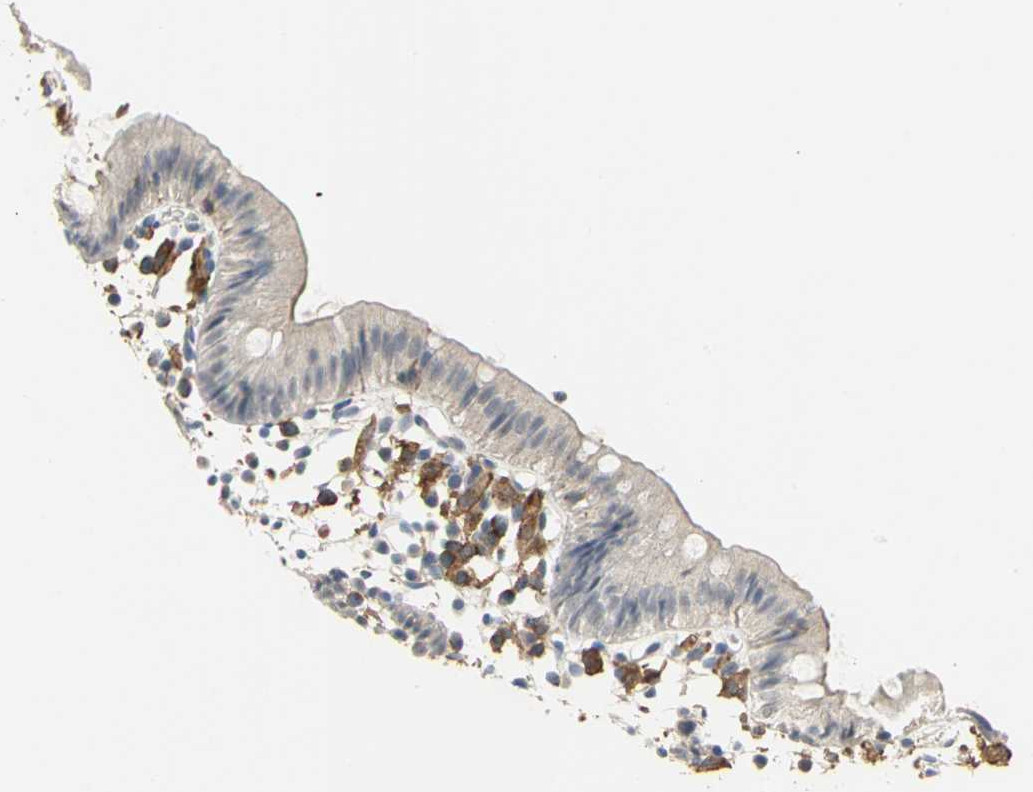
{"staining": {"intensity": "negative", "quantity": "none", "location": "none"}, "tissue": "colon", "cell_type": "Glandular cells", "image_type": "normal", "snomed": [{"axis": "morphology", "description": "Normal tissue, NOS"}, {"axis": "topography", "description": "Colon"}], "caption": "High magnification brightfield microscopy of unremarkable colon stained with DAB (3,3'-diaminobenzidine) (brown) and counterstained with hematoxylin (blue): glandular cells show no significant expression. The staining was performed using DAB to visualize the protein expression in brown, while the nuclei were stained in blue with hematoxylin (Magnification: 20x).", "gene": "SKAP2", "patient": {"sex": "male", "age": 14}}